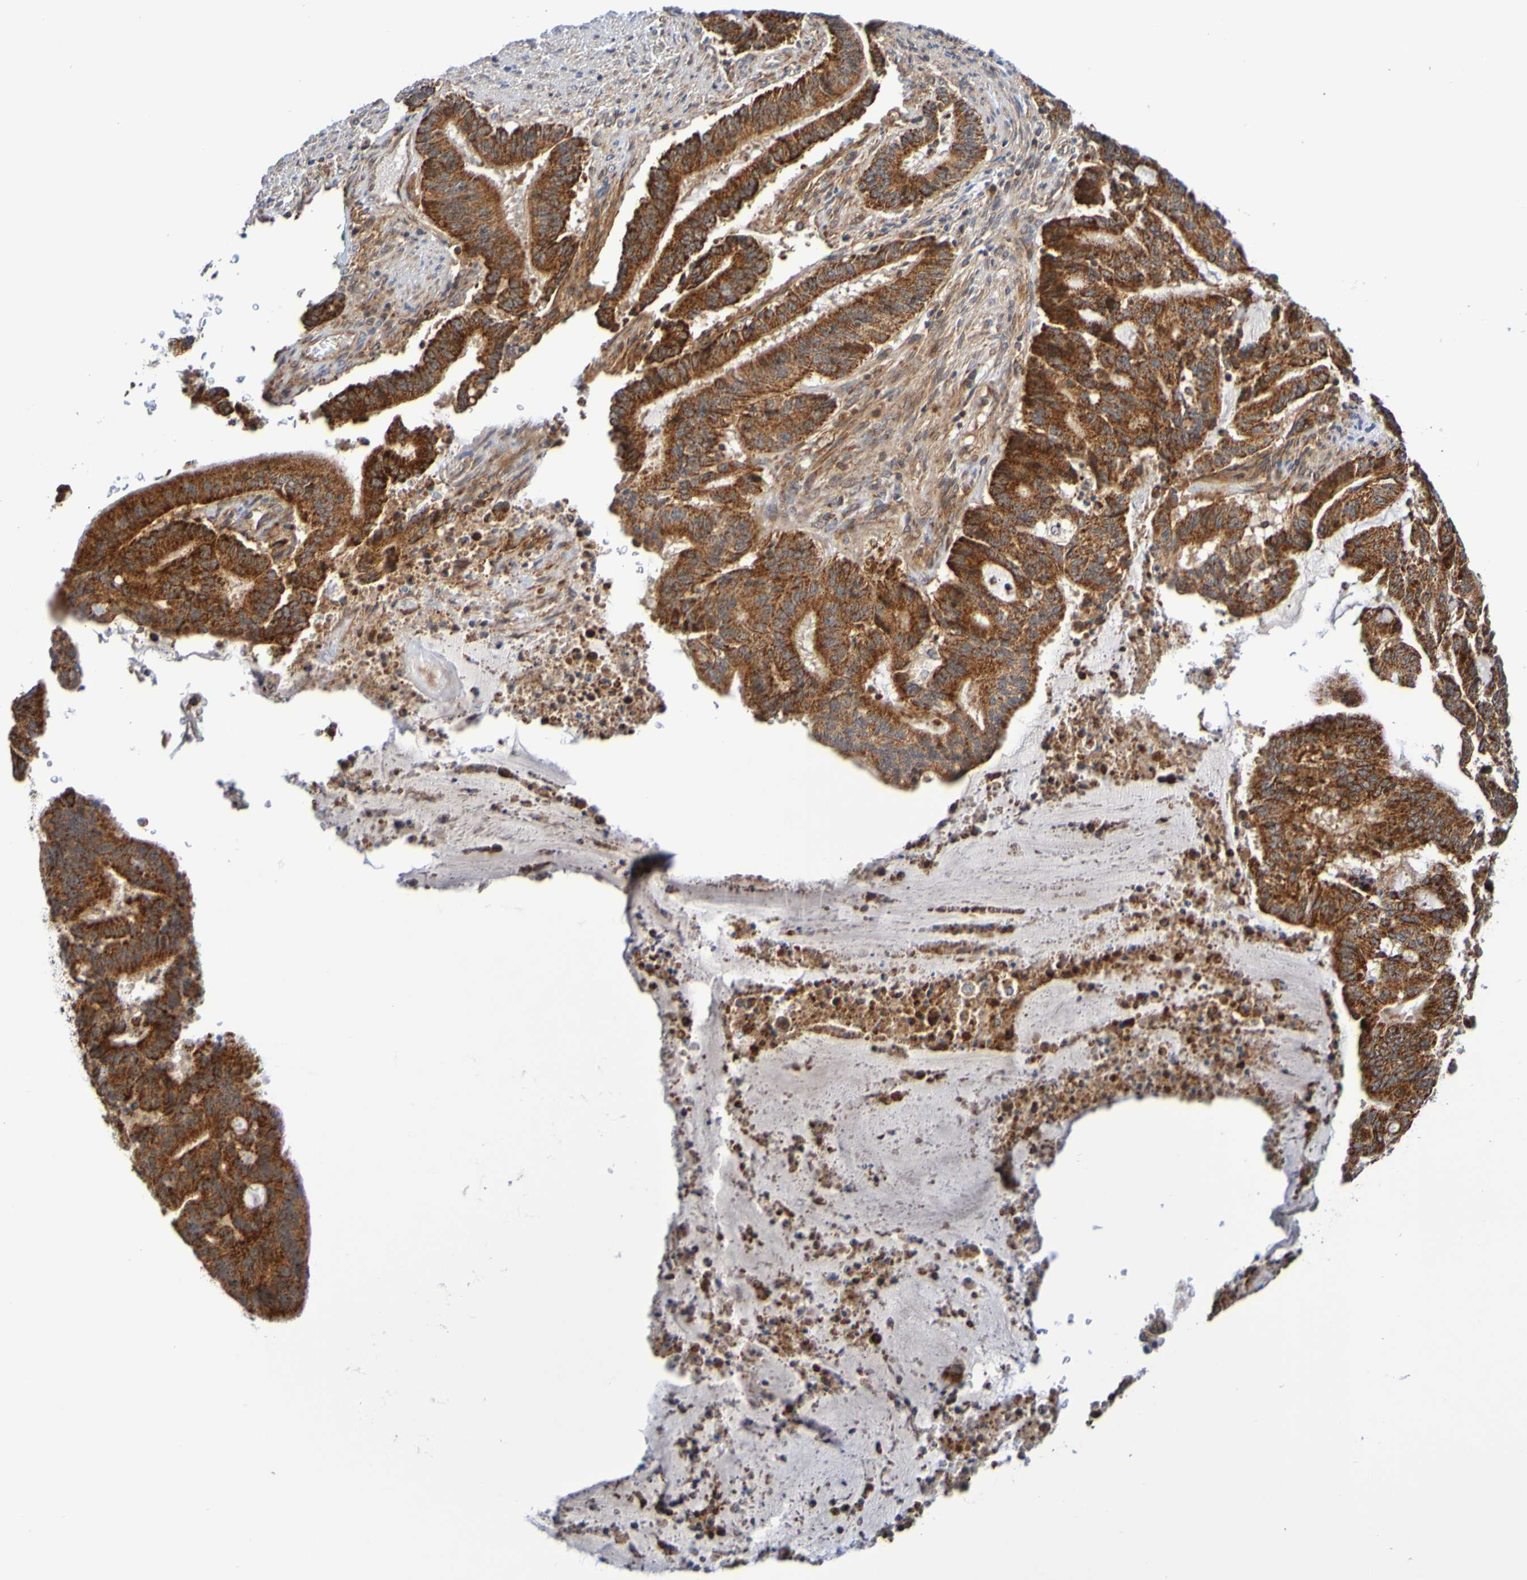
{"staining": {"intensity": "strong", "quantity": ">75%", "location": "cytoplasmic/membranous"}, "tissue": "liver cancer", "cell_type": "Tumor cells", "image_type": "cancer", "snomed": [{"axis": "morphology", "description": "Cholangiocarcinoma"}, {"axis": "topography", "description": "Liver"}], "caption": "Liver cancer (cholangiocarcinoma) stained with immunohistochemistry (IHC) shows strong cytoplasmic/membranous expression in approximately >75% of tumor cells.", "gene": "CCDC51", "patient": {"sex": "female", "age": 73}}